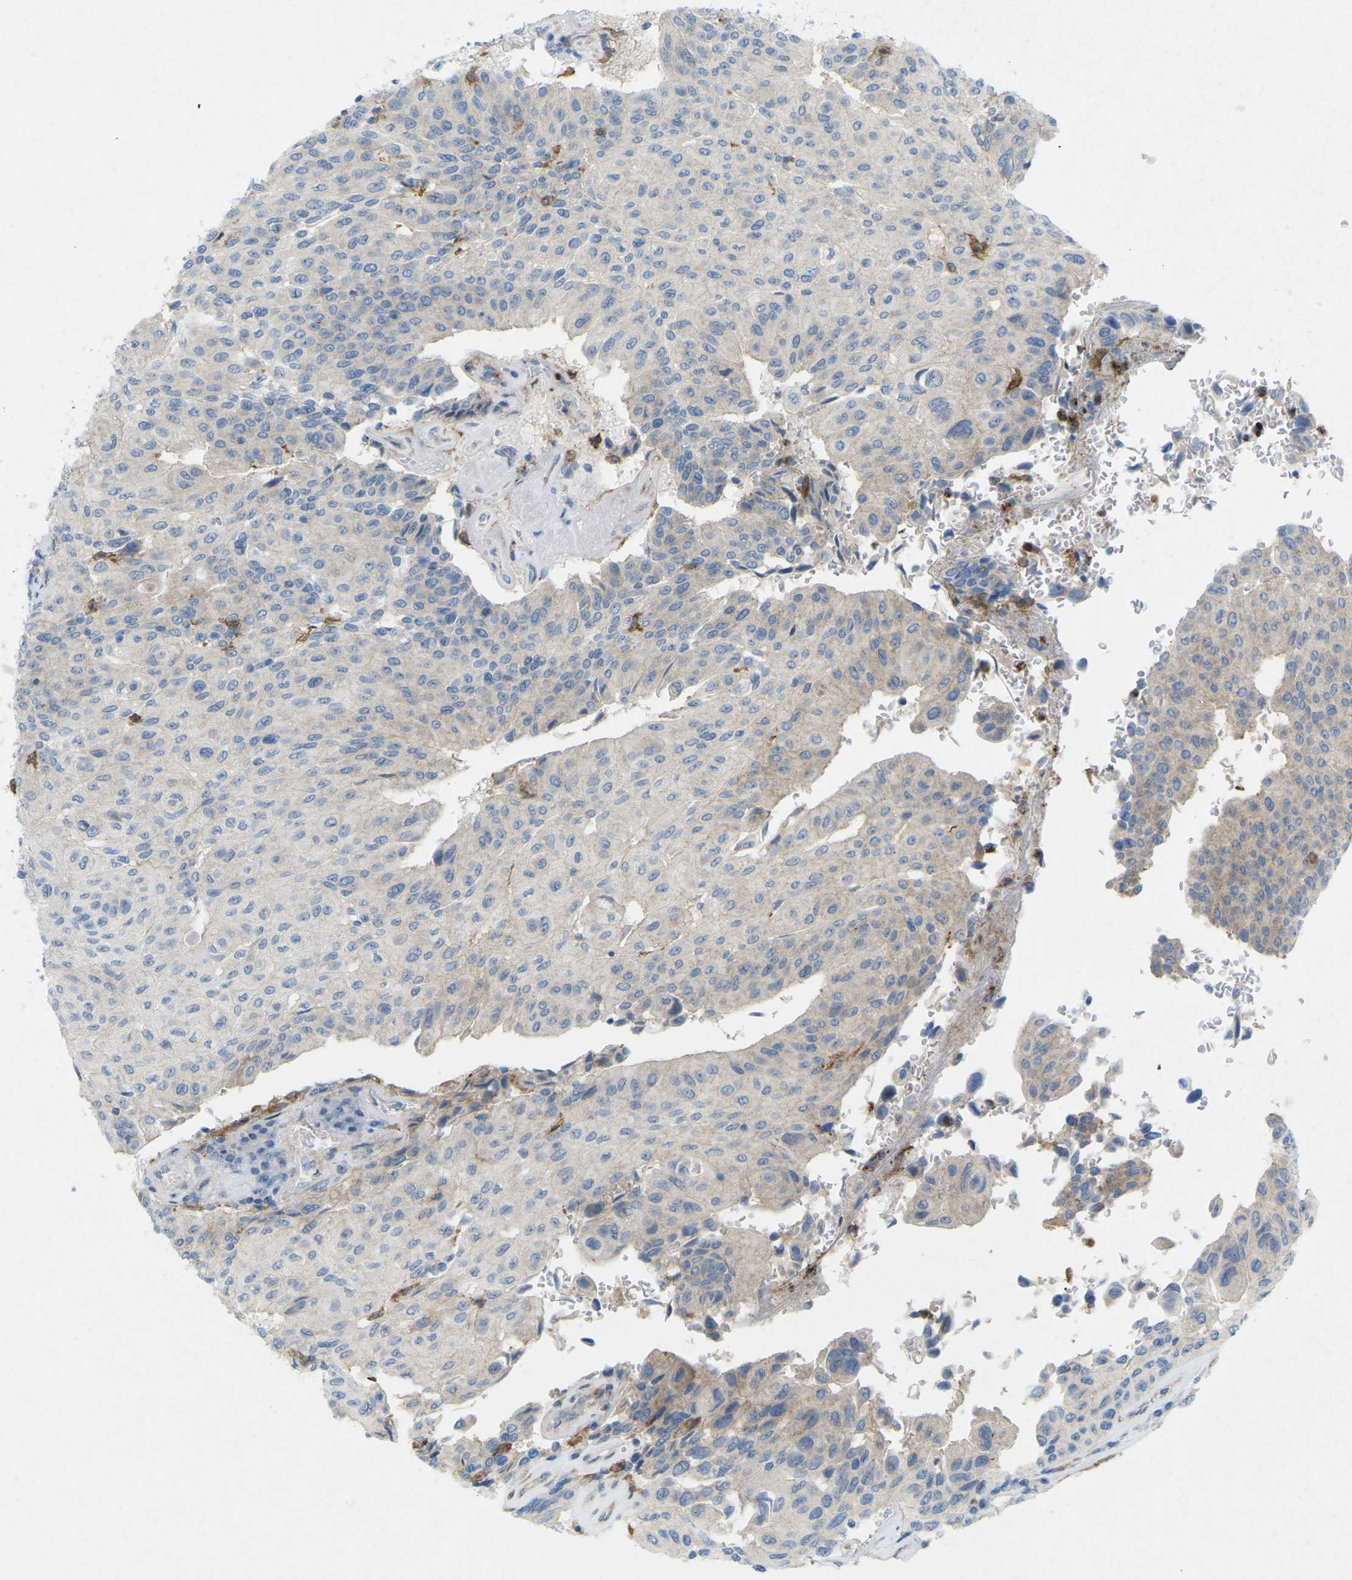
{"staining": {"intensity": "weak", "quantity": "<25%", "location": "cytoplasmic/membranous"}, "tissue": "urothelial cancer", "cell_type": "Tumor cells", "image_type": "cancer", "snomed": [{"axis": "morphology", "description": "Urothelial carcinoma, High grade"}, {"axis": "topography", "description": "Urinary bladder"}], "caption": "Tumor cells are negative for brown protein staining in urothelial carcinoma (high-grade).", "gene": "STK11", "patient": {"sex": "male", "age": 66}}